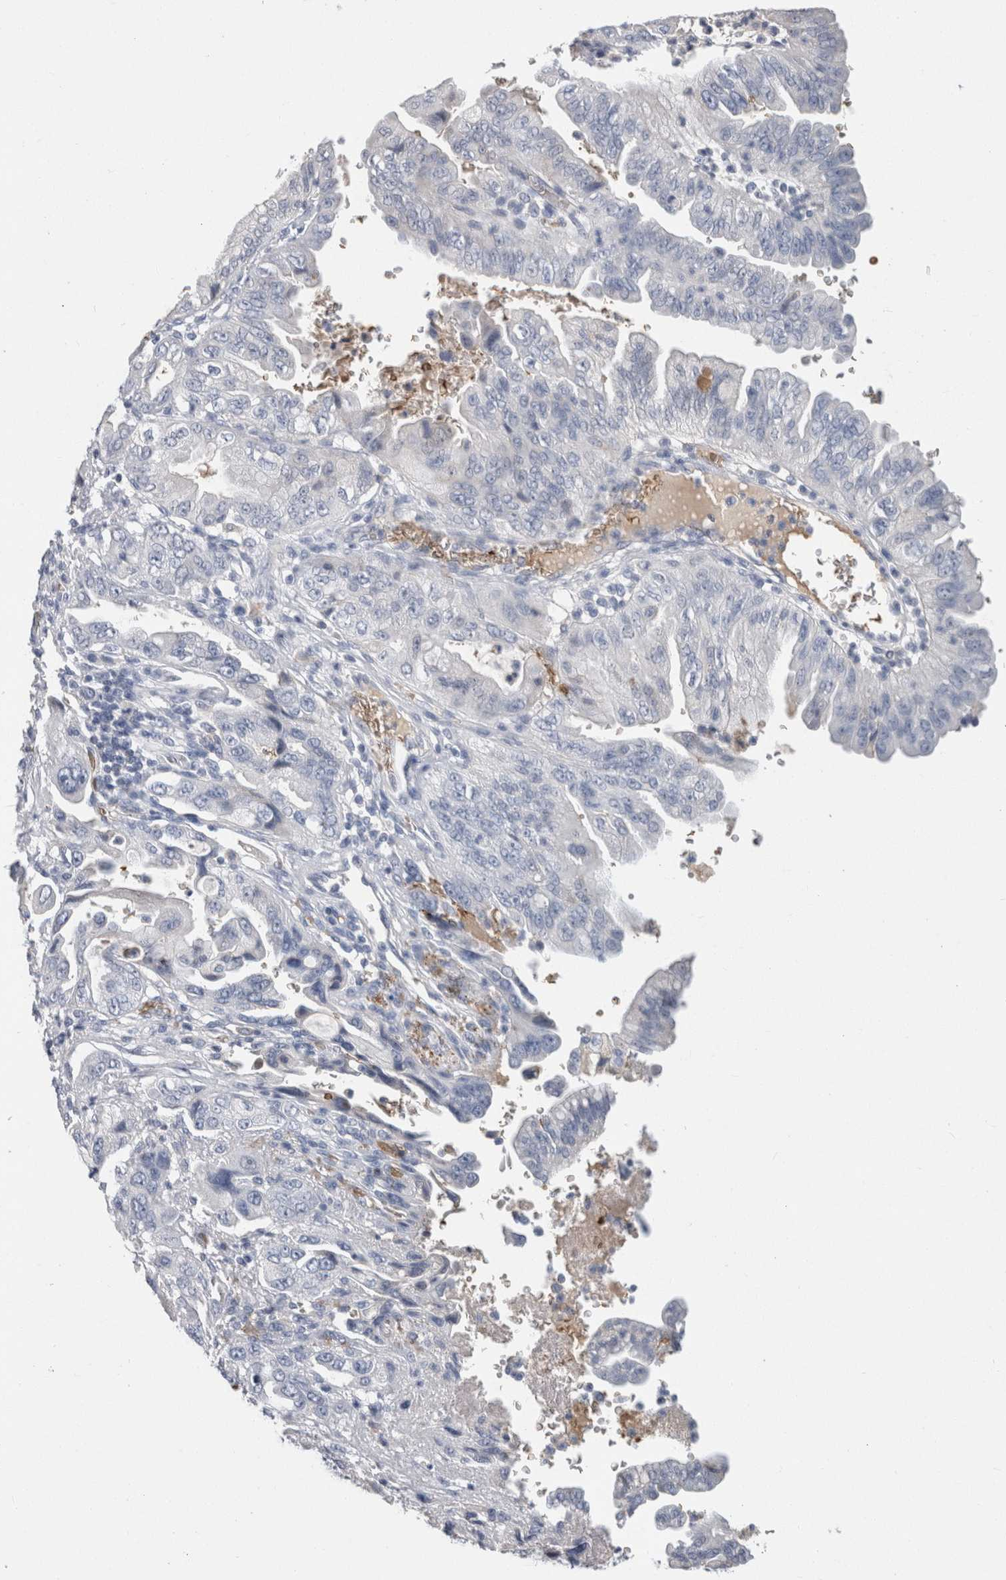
{"staining": {"intensity": "negative", "quantity": "none", "location": "none"}, "tissue": "pancreatic cancer", "cell_type": "Tumor cells", "image_type": "cancer", "snomed": [{"axis": "morphology", "description": "Adenocarcinoma, NOS"}, {"axis": "topography", "description": "Pancreas"}], "caption": "Tumor cells are negative for brown protein staining in pancreatic cancer (adenocarcinoma).", "gene": "CA1", "patient": {"sex": "male", "age": 70}}